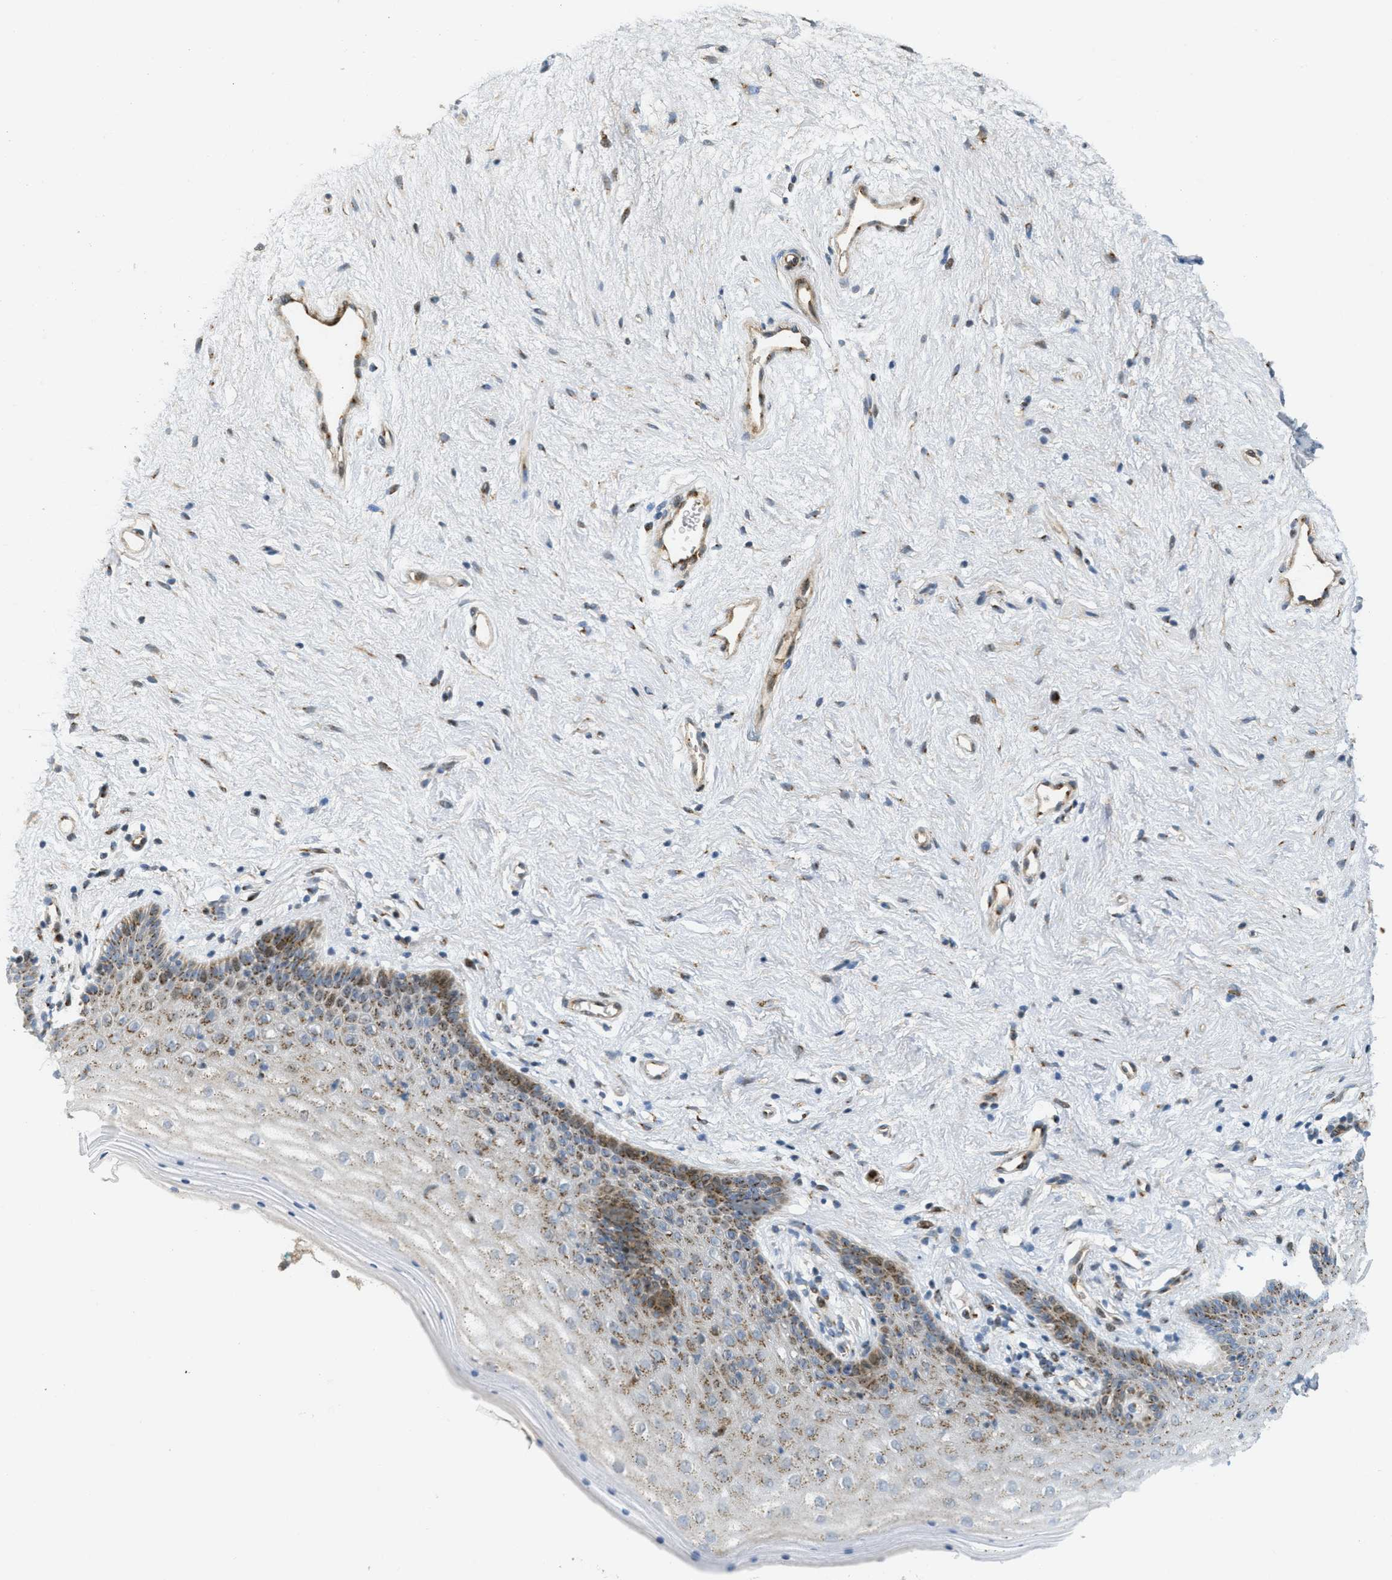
{"staining": {"intensity": "moderate", "quantity": "25%-75%", "location": "cytoplasmic/membranous"}, "tissue": "vagina", "cell_type": "Squamous epithelial cells", "image_type": "normal", "snomed": [{"axis": "morphology", "description": "Normal tissue, NOS"}, {"axis": "topography", "description": "Vagina"}], "caption": "IHC image of benign vagina: vagina stained using immunohistochemistry demonstrates medium levels of moderate protein expression localized specifically in the cytoplasmic/membranous of squamous epithelial cells, appearing as a cytoplasmic/membranous brown color.", "gene": "ZFPL1", "patient": {"sex": "female", "age": 44}}